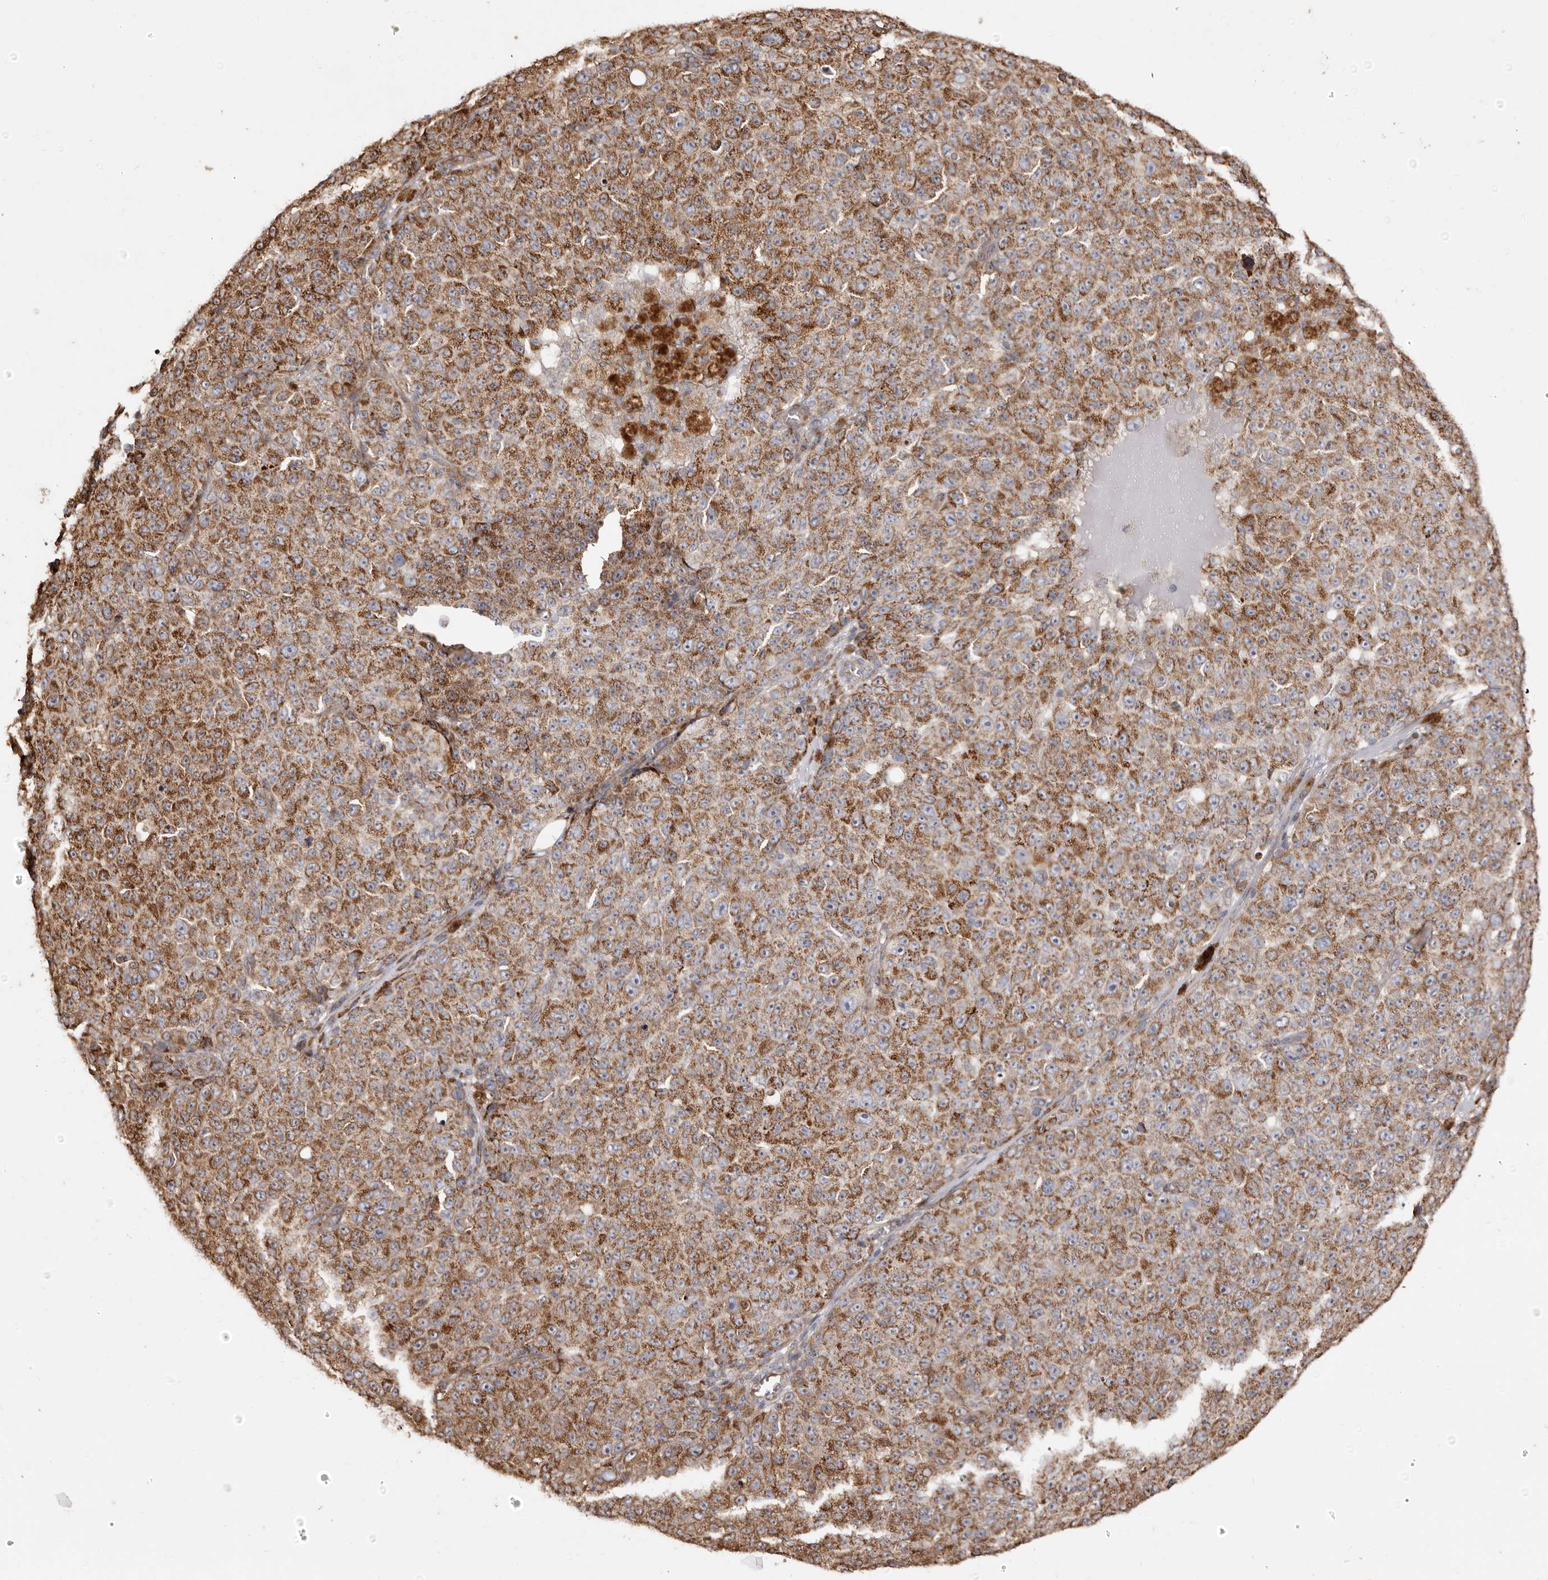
{"staining": {"intensity": "strong", "quantity": ">75%", "location": "cytoplasmic/membranous"}, "tissue": "melanoma", "cell_type": "Tumor cells", "image_type": "cancer", "snomed": [{"axis": "morphology", "description": "Malignant melanoma, NOS"}, {"axis": "topography", "description": "Skin"}], "caption": "Immunohistochemistry (IHC) staining of melanoma, which reveals high levels of strong cytoplasmic/membranous positivity in approximately >75% of tumor cells indicating strong cytoplasmic/membranous protein positivity. The staining was performed using DAB (brown) for protein detection and nuclei were counterstained in hematoxylin (blue).", "gene": "MACC1", "patient": {"sex": "female", "age": 82}}